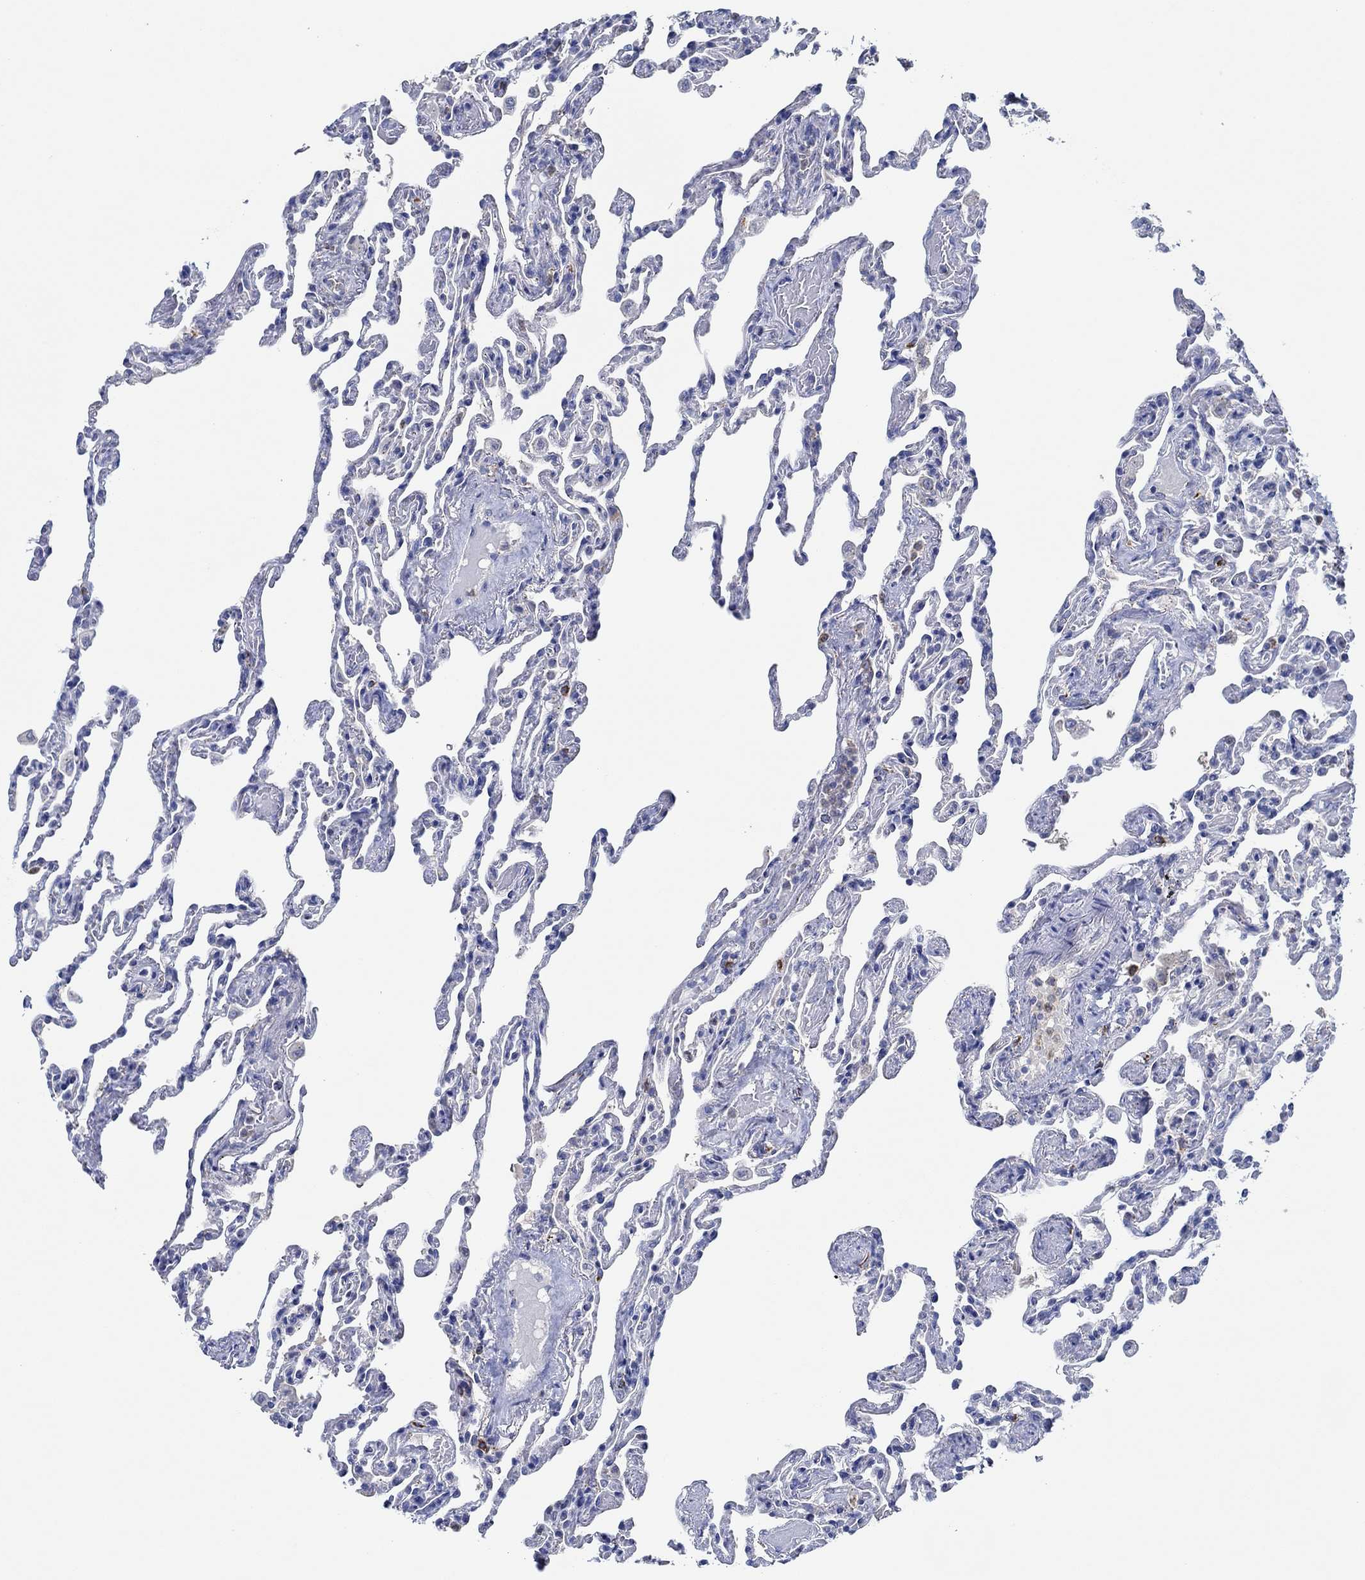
{"staining": {"intensity": "negative", "quantity": "none", "location": "none"}, "tissue": "lung", "cell_type": "Alveolar cells", "image_type": "normal", "snomed": [{"axis": "morphology", "description": "Normal tissue, NOS"}, {"axis": "topography", "description": "Lung"}], "caption": "An immunohistochemistry (IHC) photomicrograph of benign lung is shown. There is no staining in alveolar cells of lung. Brightfield microscopy of immunohistochemistry stained with DAB (3,3'-diaminobenzidine) (brown) and hematoxylin (blue), captured at high magnification.", "gene": "CPM", "patient": {"sex": "female", "age": 43}}